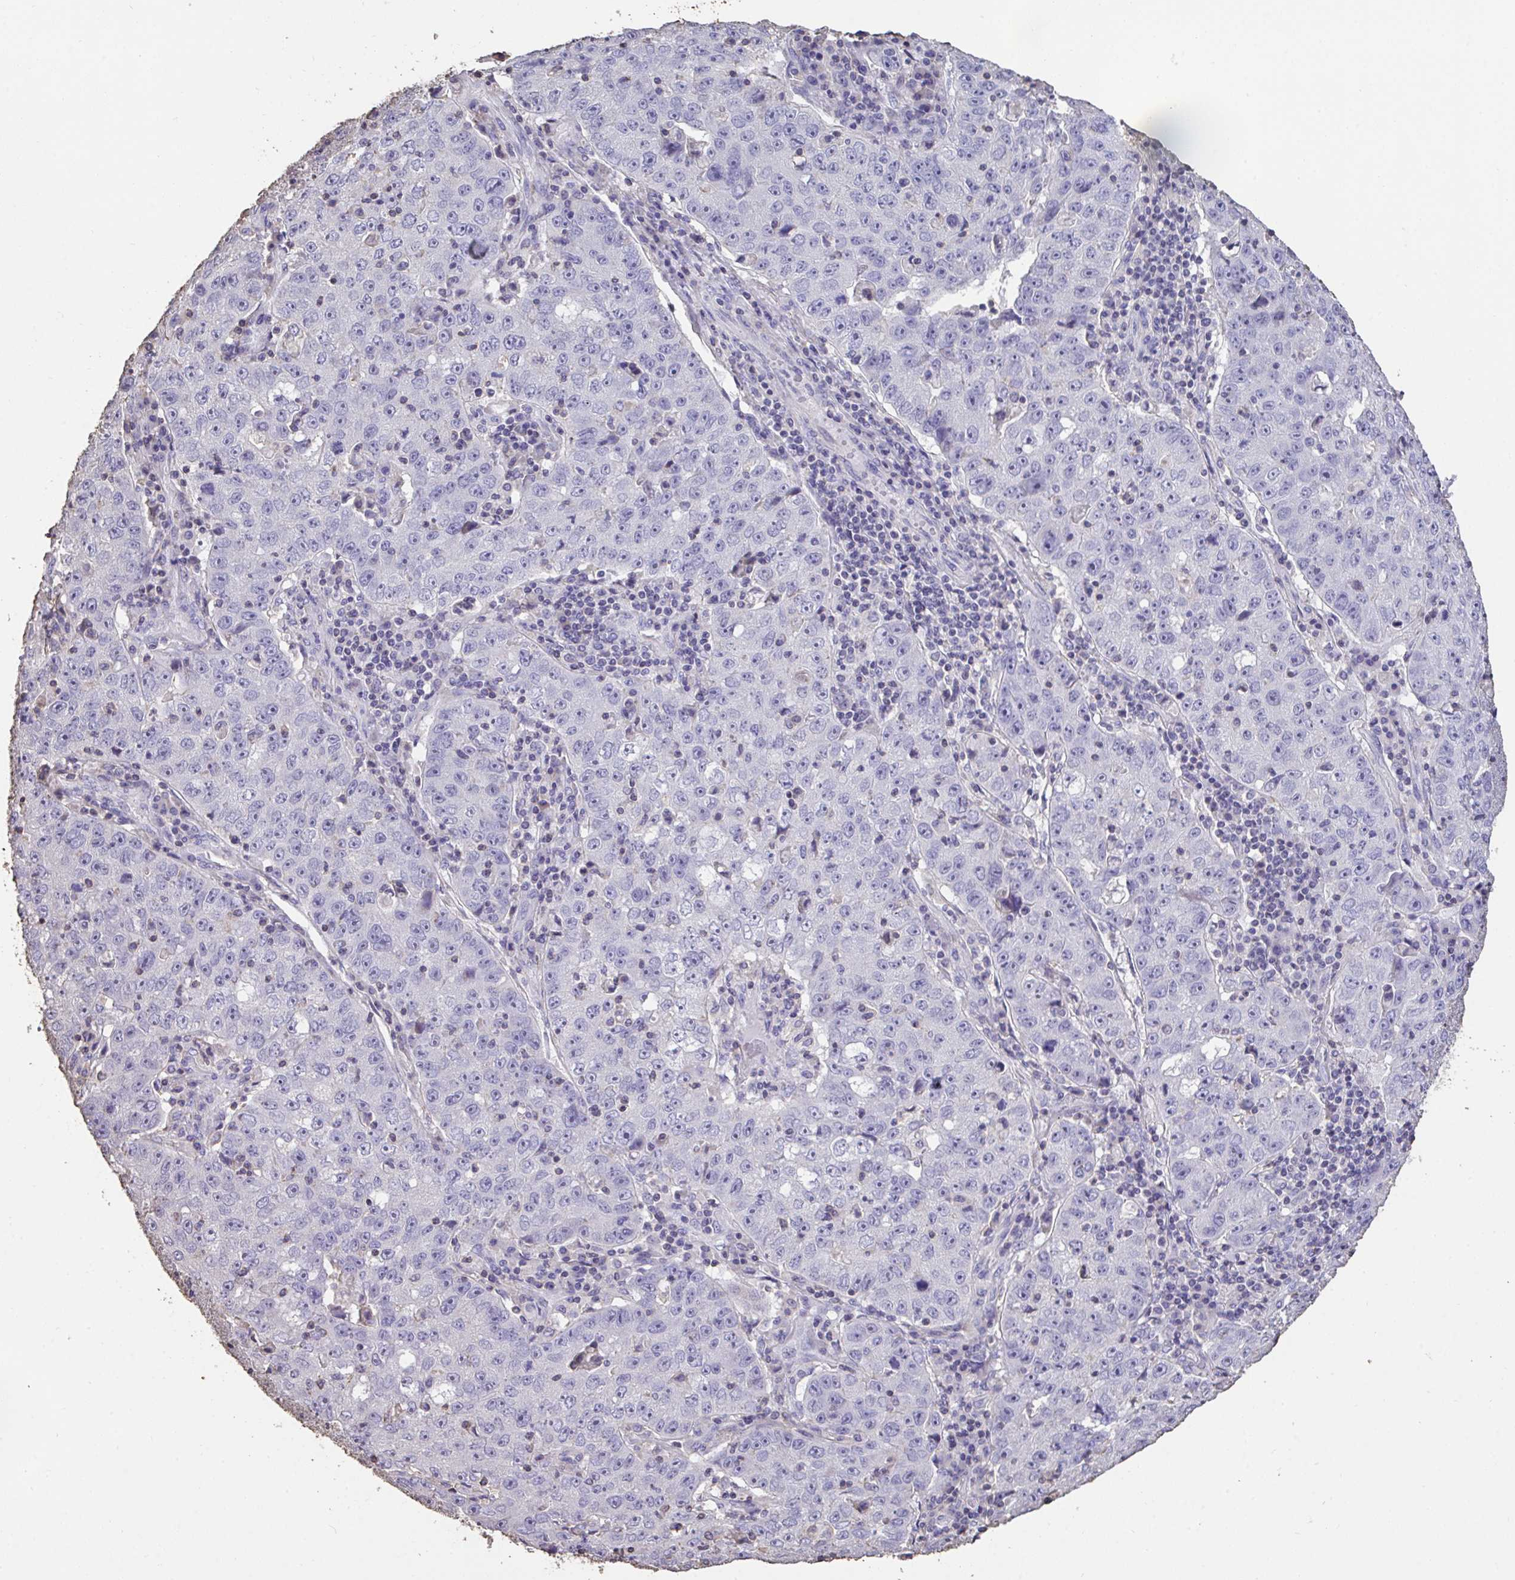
{"staining": {"intensity": "negative", "quantity": "none", "location": "none"}, "tissue": "lung cancer", "cell_type": "Tumor cells", "image_type": "cancer", "snomed": [{"axis": "morphology", "description": "Normal morphology"}, {"axis": "morphology", "description": "Adenocarcinoma, NOS"}, {"axis": "topography", "description": "Lymph node"}, {"axis": "topography", "description": "Lung"}], "caption": "DAB (3,3'-diaminobenzidine) immunohistochemical staining of human adenocarcinoma (lung) demonstrates no significant positivity in tumor cells.", "gene": "IL23R", "patient": {"sex": "female", "age": 57}}